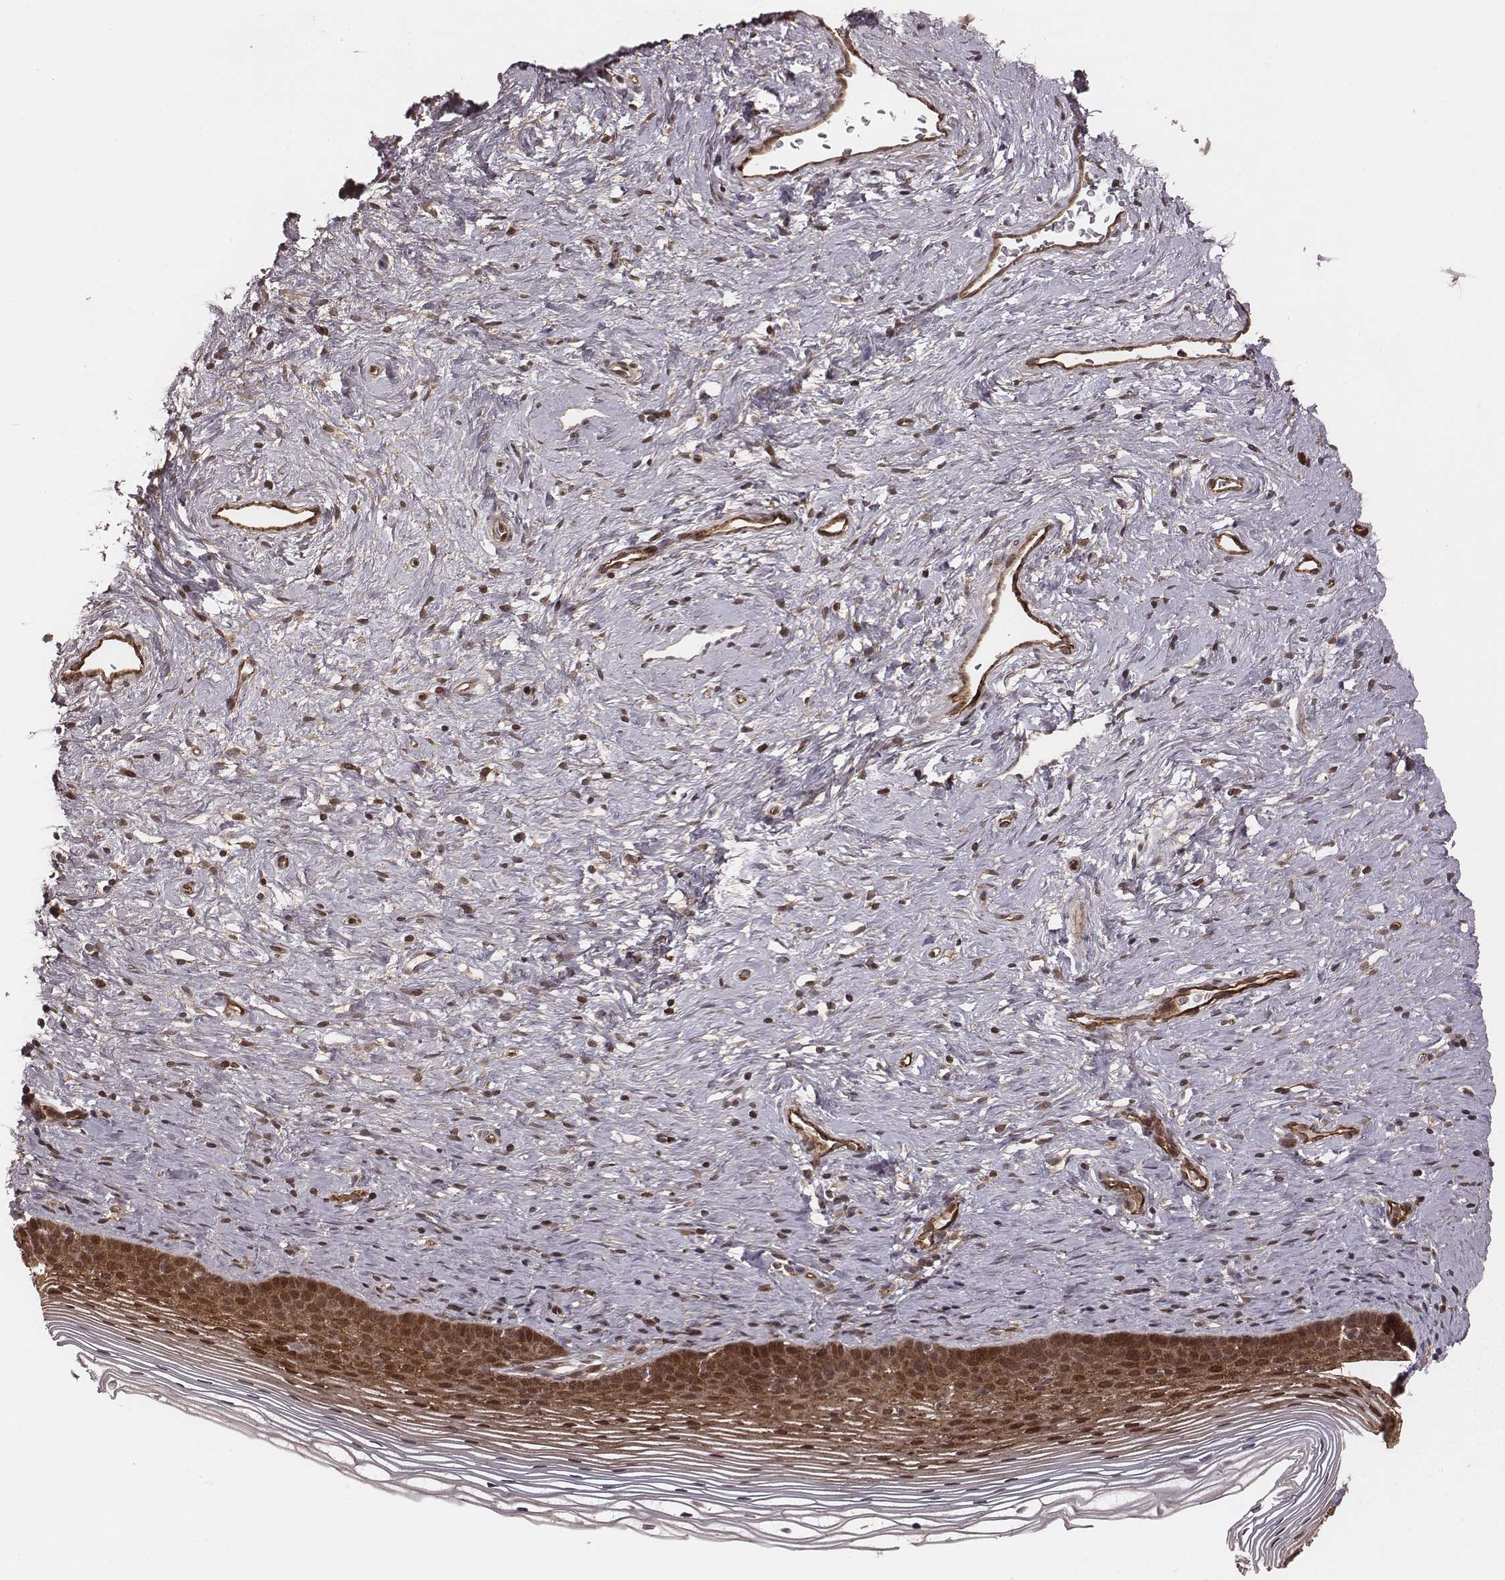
{"staining": {"intensity": "moderate", "quantity": ">75%", "location": "nuclear"}, "tissue": "cervix", "cell_type": "Glandular cells", "image_type": "normal", "snomed": [{"axis": "morphology", "description": "Normal tissue, NOS"}, {"axis": "topography", "description": "Cervix"}], "caption": "A brown stain highlights moderate nuclear positivity of a protein in glandular cells of benign human cervix. Nuclei are stained in blue.", "gene": "RPL3", "patient": {"sex": "female", "age": 39}}